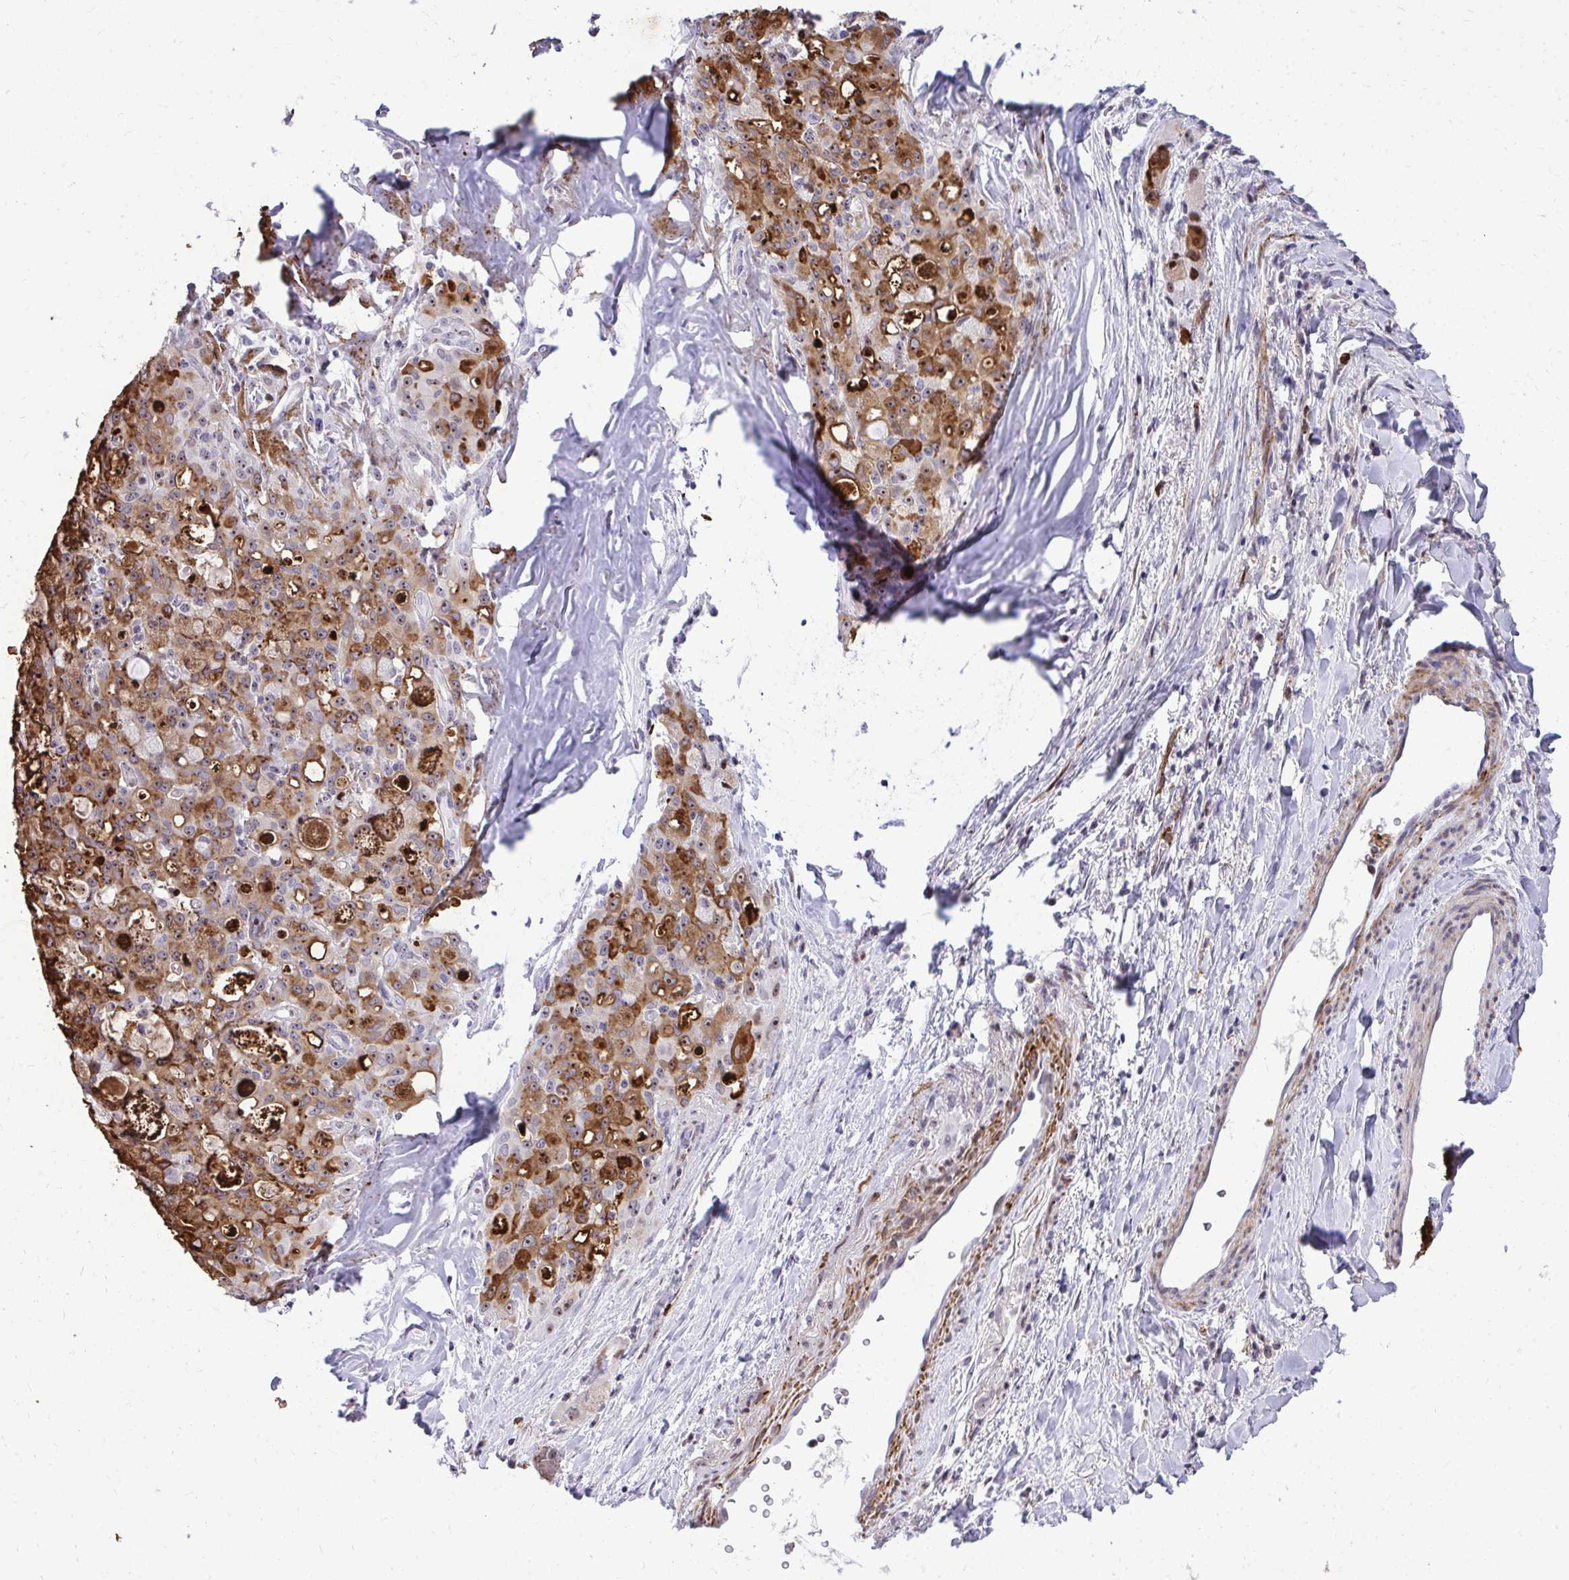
{"staining": {"intensity": "strong", "quantity": "25%-75%", "location": "cytoplasmic/membranous,nuclear"}, "tissue": "lung cancer", "cell_type": "Tumor cells", "image_type": "cancer", "snomed": [{"axis": "morphology", "description": "Adenocarcinoma, NOS"}, {"axis": "topography", "description": "Lung"}], "caption": "Tumor cells demonstrate strong cytoplasmic/membranous and nuclear expression in approximately 25%-75% of cells in lung adenocarcinoma.", "gene": "DLX4", "patient": {"sex": "female", "age": 44}}